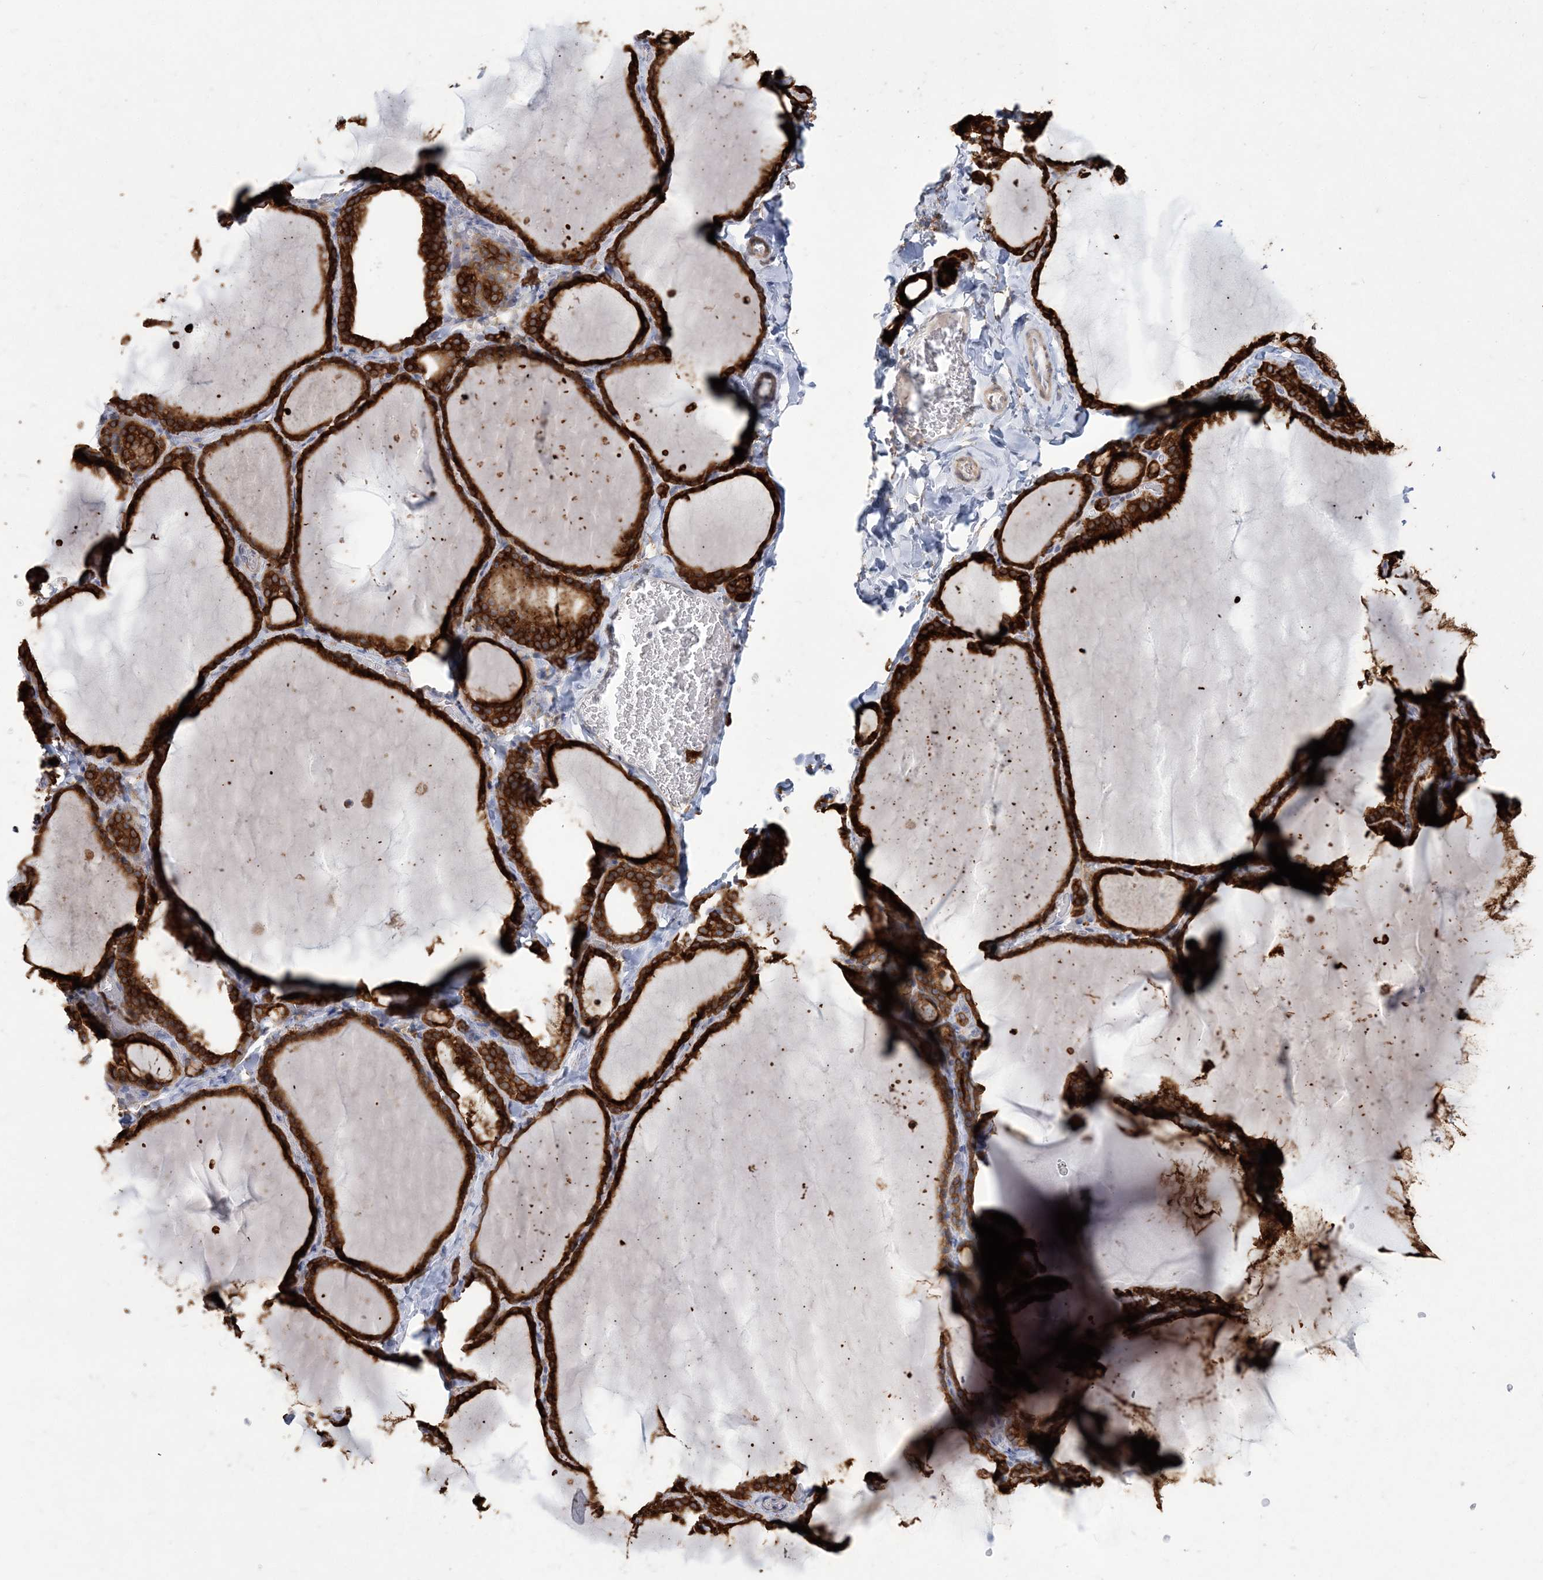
{"staining": {"intensity": "strong", "quantity": ">75%", "location": "cytoplasmic/membranous"}, "tissue": "thyroid gland", "cell_type": "Glandular cells", "image_type": "normal", "snomed": [{"axis": "morphology", "description": "Normal tissue, NOS"}, {"axis": "topography", "description": "Thyroid gland"}], "caption": "A high-resolution photomicrograph shows immunohistochemistry (IHC) staining of normal thyroid gland, which shows strong cytoplasmic/membranous expression in approximately >75% of glandular cells. (DAB IHC, brown staining for protein, blue staining for nuclei).", "gene": "TSPEAR", "patient": {"sex": "female", "age": 22}}